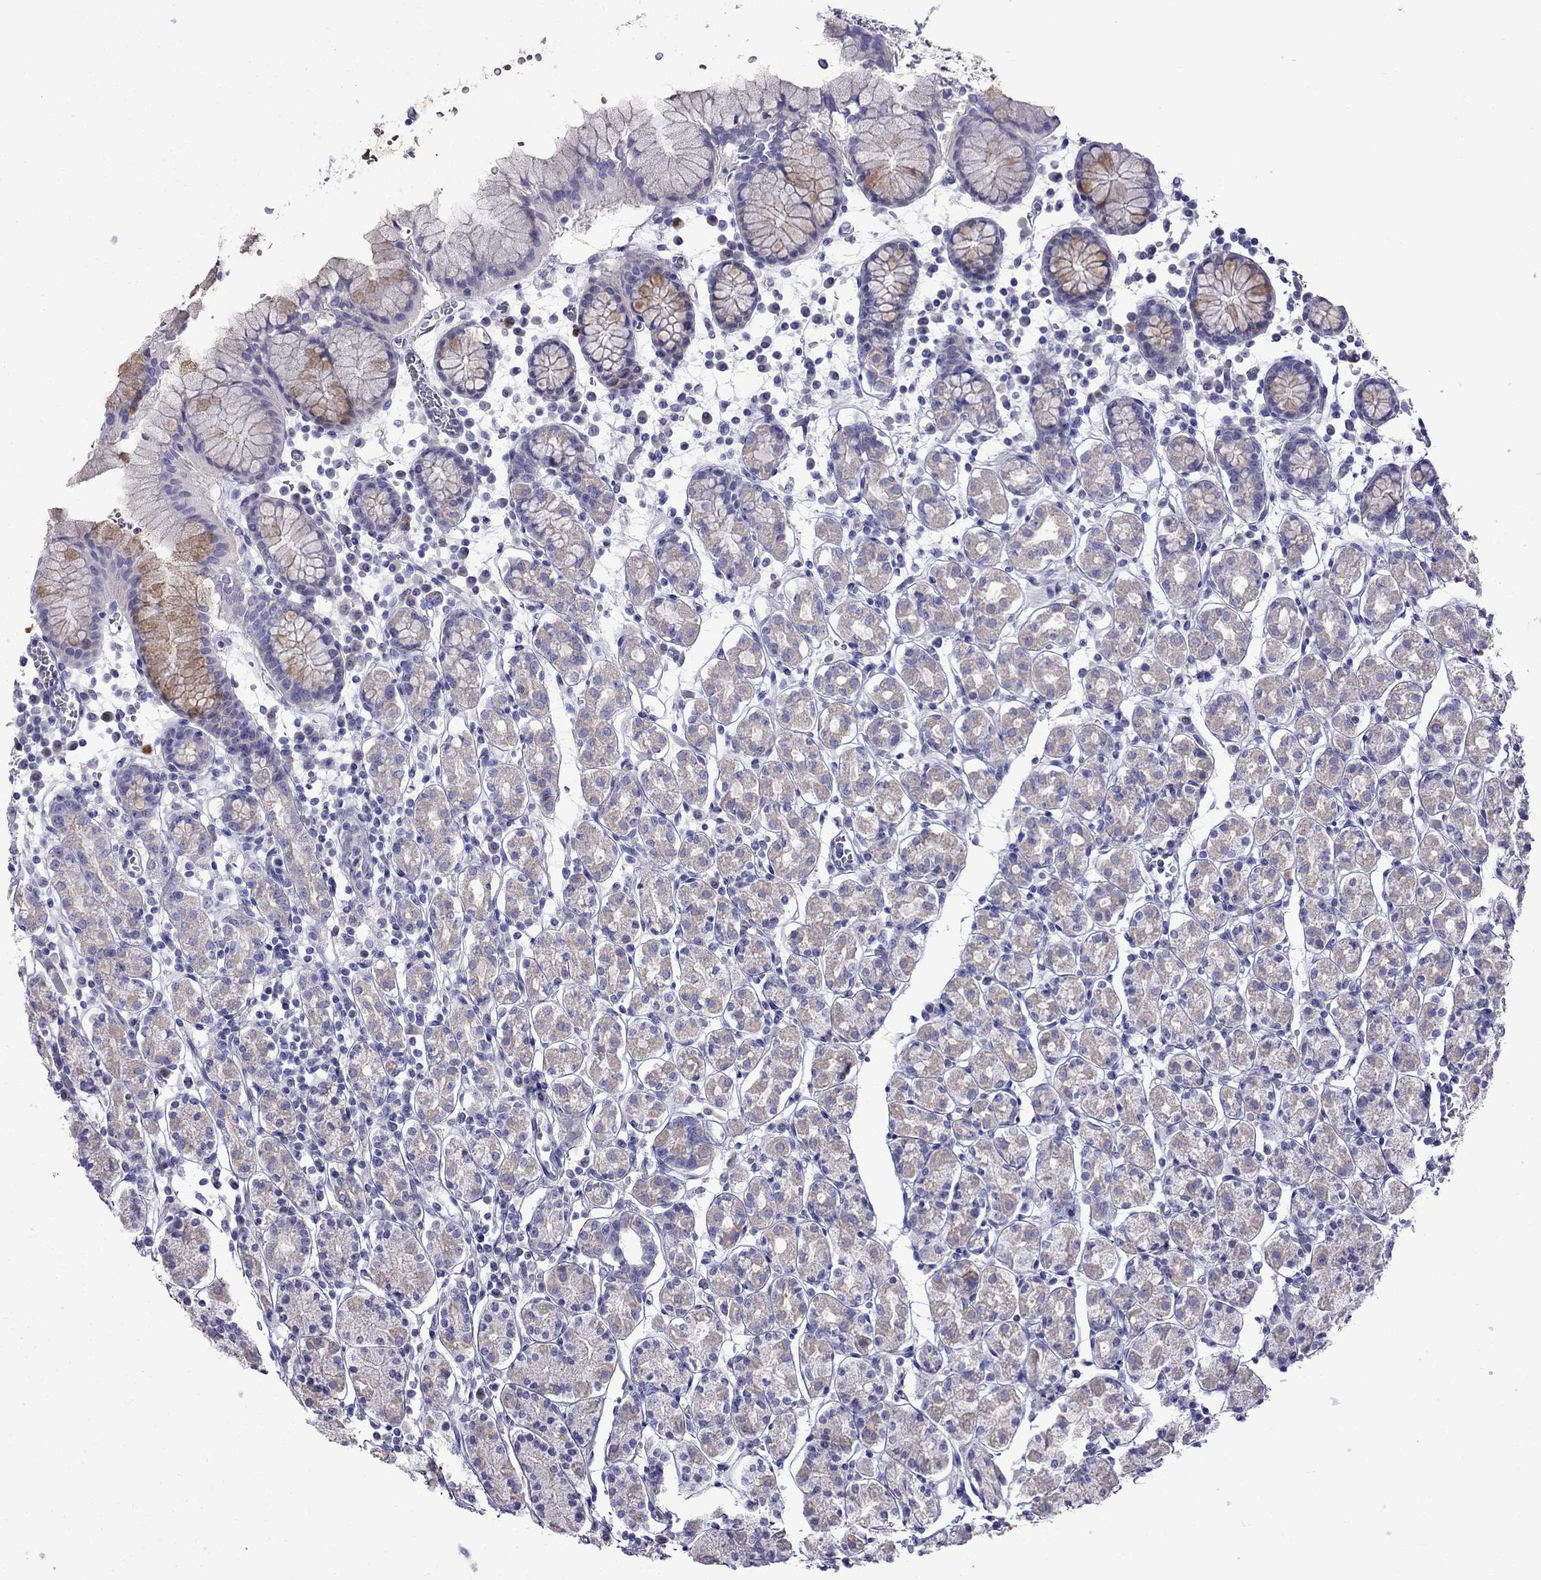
{"staining": {"intensity": "weak", "quantity": "25%-75%", "location": "cytoplasmic/membranous"}, "tissue": "stomach", "cell_type": "Glandular cells", "image_type": "normal", "snomed": [{"axis": "morphology", "description": "Normal tissue, NOS"}, {"axis": "topography", "description": "Stomach, upper"}, {"axis": "topography", "description": "Stomach"}], "caption": "Immunohistochemical staining of normal stomach exhibits weak cytoplasmic/membranous protein expression in about 25%-75% of glandular cells.", "gene": "PATE1", "patient": {"sex": "male", "age": 62}}